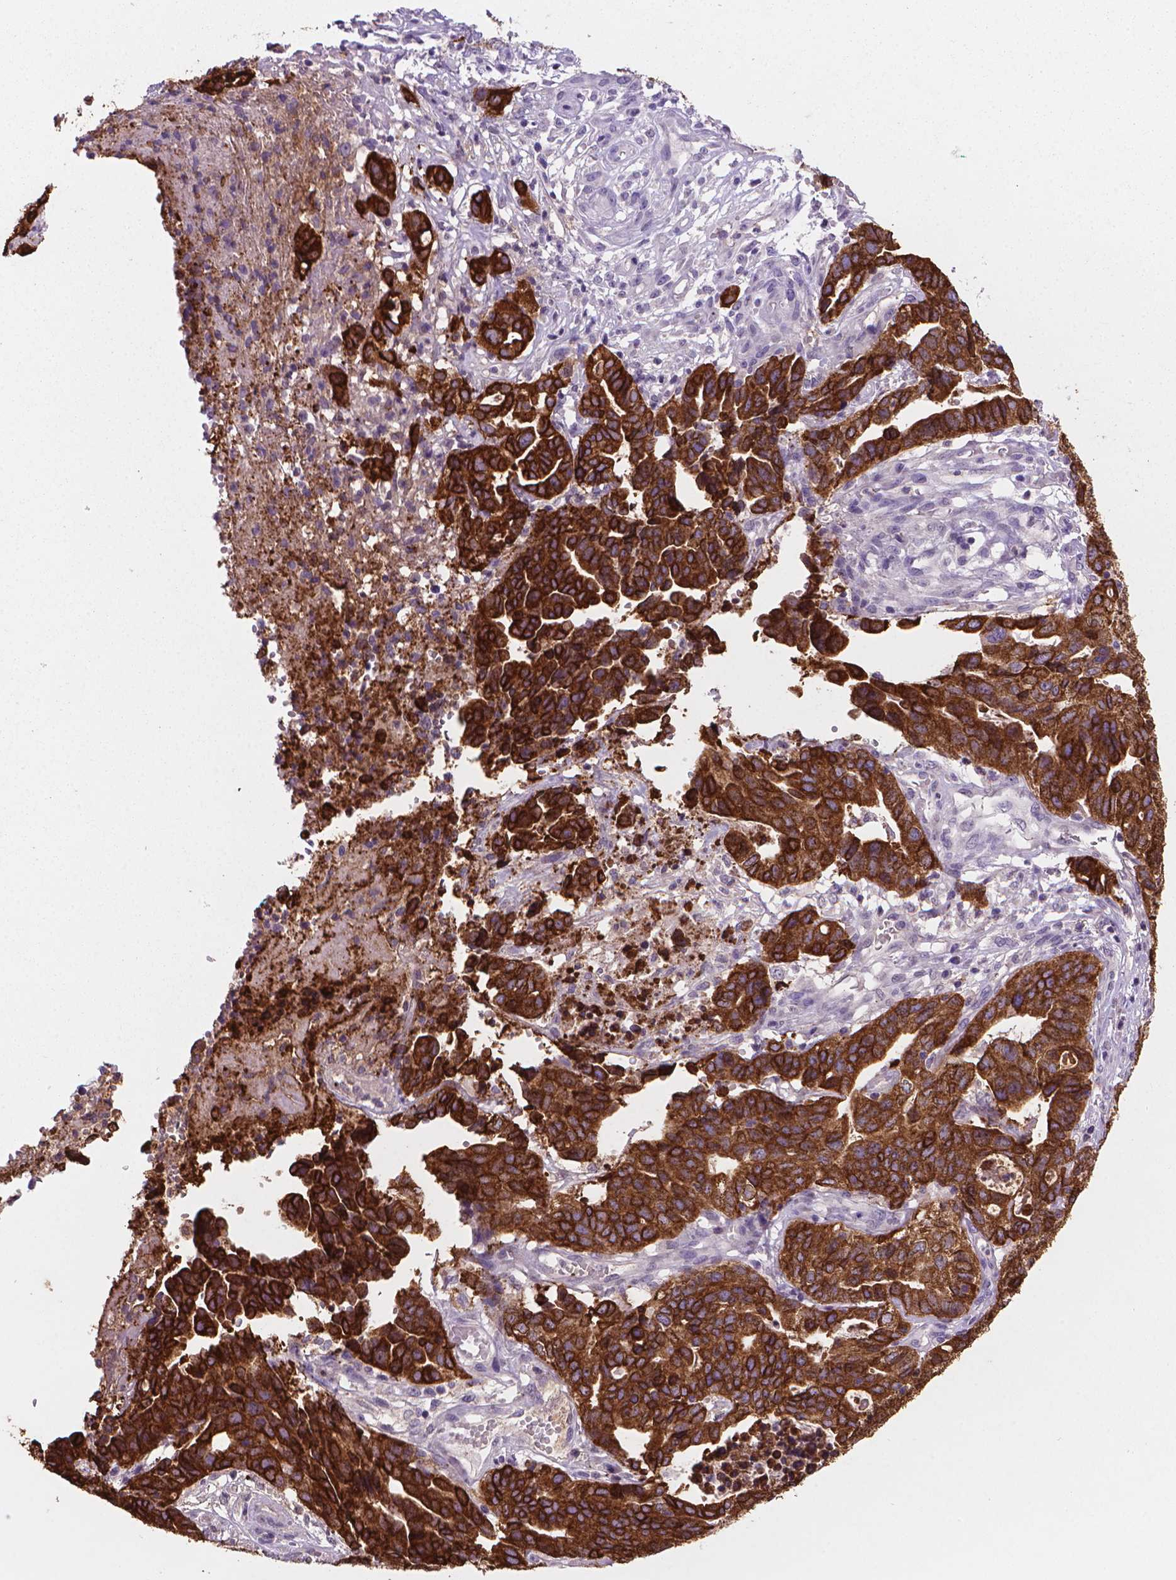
{"staining": {"intensity": "strong", "quantity": ">75%", "location": "cytoplasmic/membranous"}, "tissue": "stomach cancer", "cell_type": "Tumor cells", "image_type": "cancer", "snomed": [{"axis": "morphology", "description": "Adenocarcinoma, NOS"}, {"axis": "topography", "description": "Stomach, upper"}], "caption": "Stomach cancer (adenocarcinoma) stained with a brown dye reveals strong cytoplasmic/membranous positive staining in about >75% of tumor cells.", "gene": "MUC1", "patient": {"sex": "female", "age": 67}}